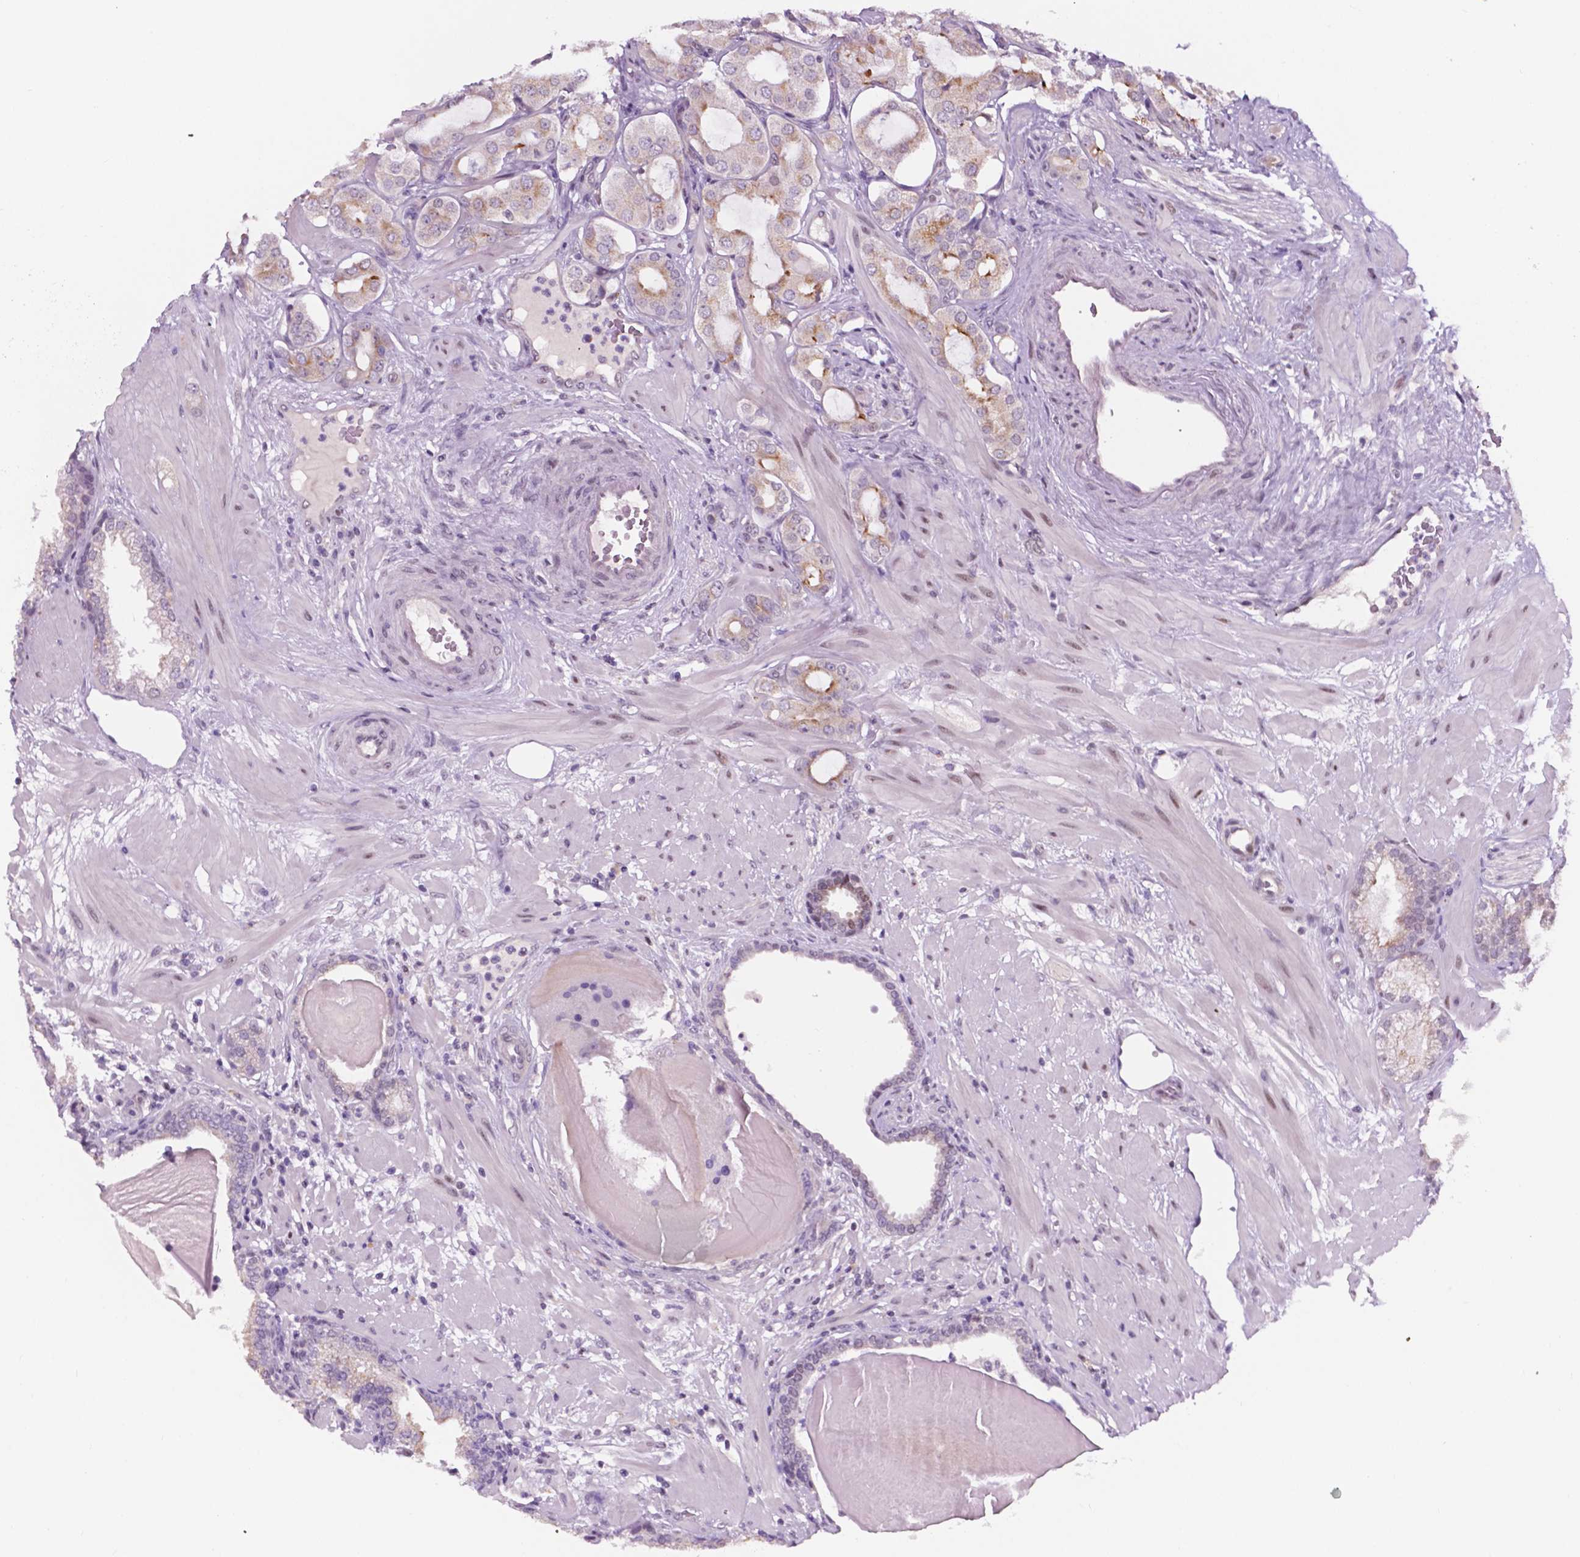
{"staining": {"intensity": "moderate", "quantity": "<25%", "location": "cytoplasmic/membranous"}, "tissue": "prostate cancer", "cell_type": "Tumor cells", "image_type": "cancer", "snomed": [{"axis": "morphology", "description": "Adenocarcinoma, Low grade"}, {"axis": "topography", "description": "Prostate"}], "caption": "Prostate cancer (low-grade adenocarcinoma) stained with DAB immunohistochemistry displays low levels of moderate cytoplasmic/membranous expression in approximately <25% of tumor cells.", "gene": "FAM50B", "patient": {"sex": "male", "age": 57}}